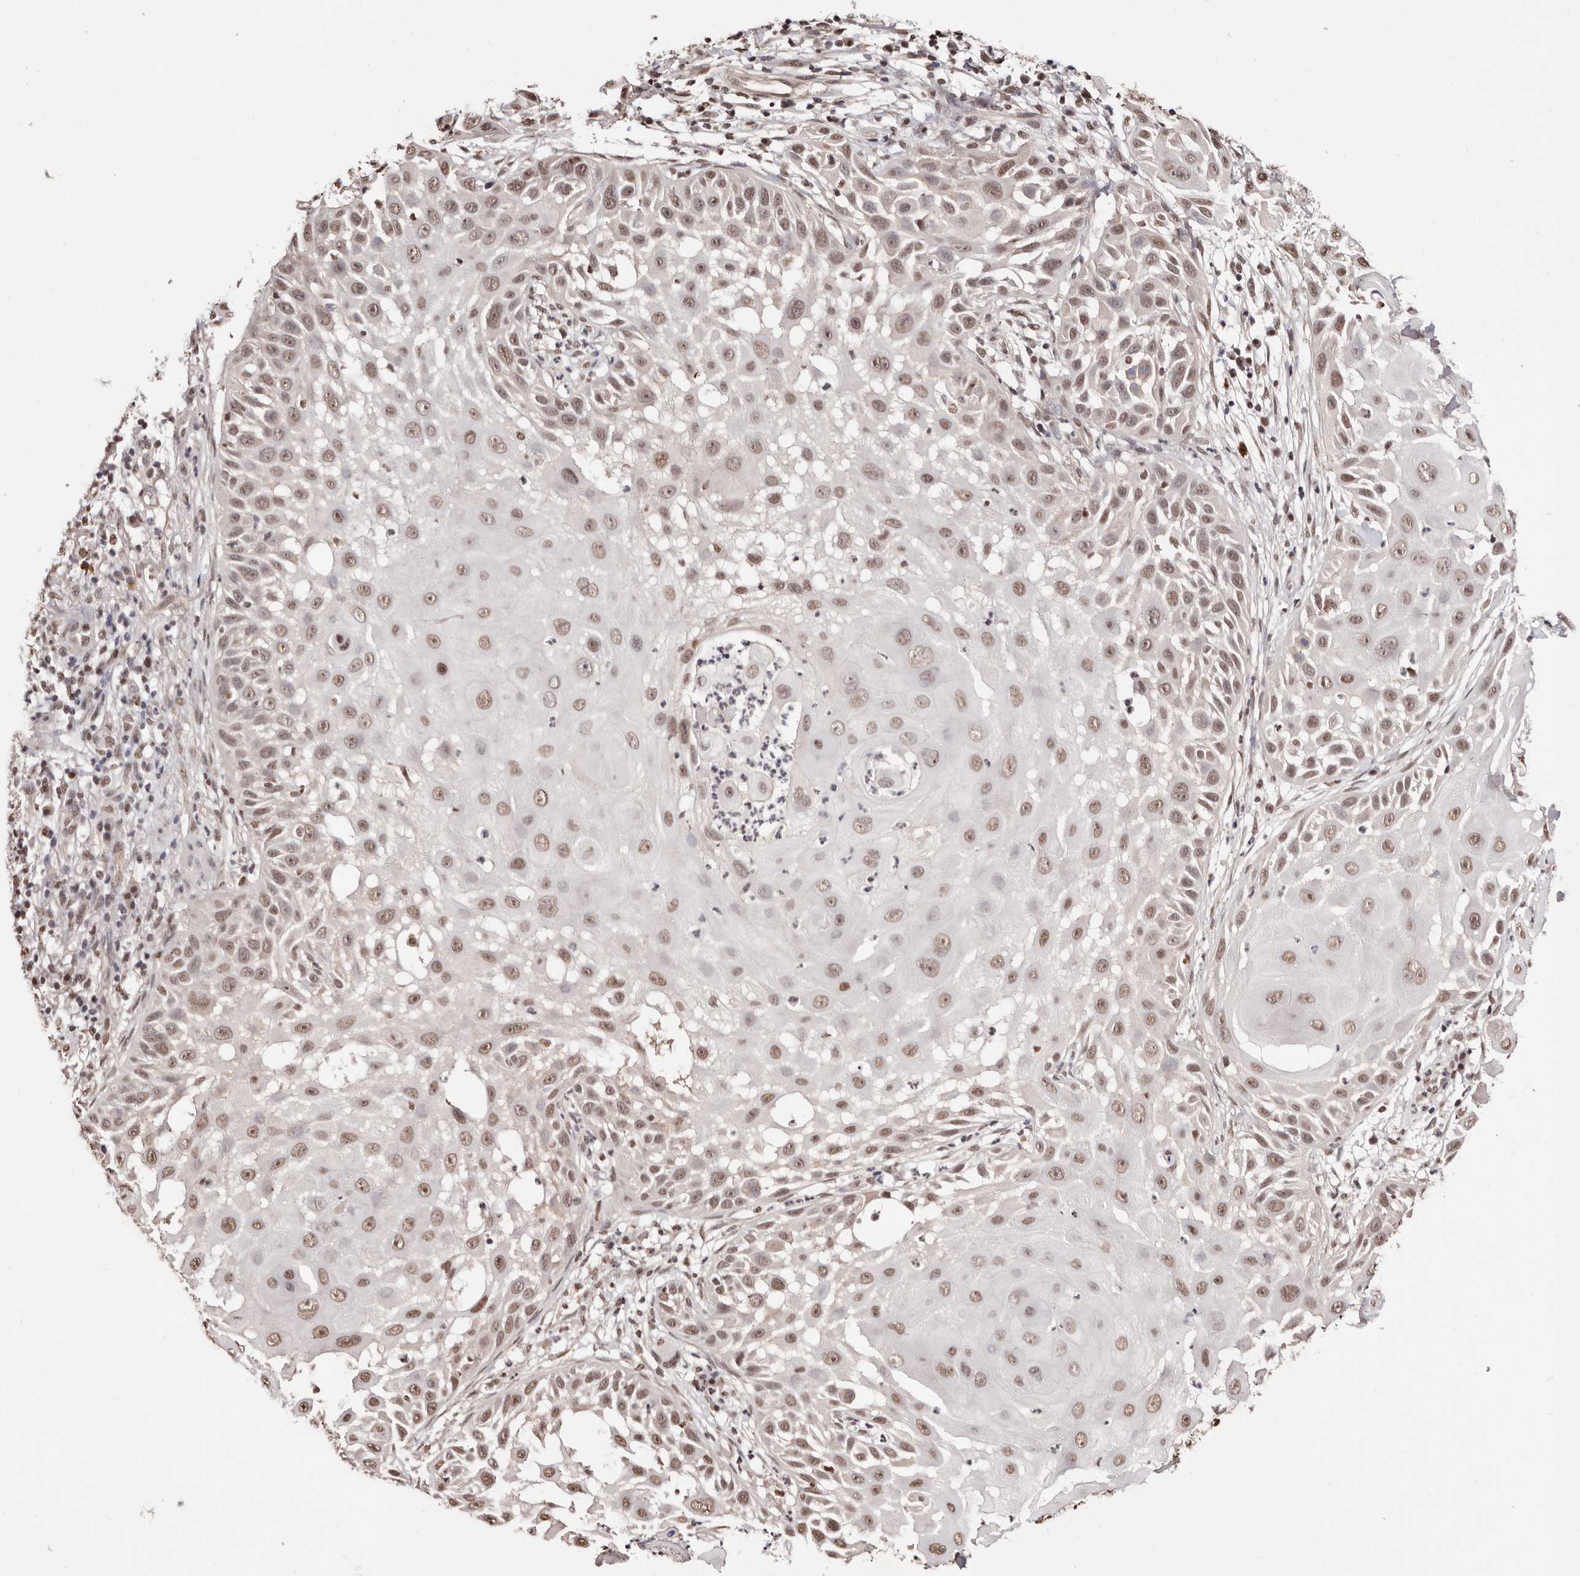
{"staining": {"intensity": "moderate", "quantity": ">75%", "location": "nuclear"}, "tissue": "skin cancer", "cell_type": "Tumor cells", "image_type": "cancer", "snomed": [{"axis": "morphology", "description": "Squamous cell carcinoma, NOS"}, {"axis": "topography", "description": "Skin"}], "caption": "Tumor cells demonstrate medium levels of moderate nuclear staining in about >75% of cells in skin squamous cell carcinoma. The staining is performed using DAB (3,3'-diaminobenzidine) brown chromogen to label protein expression. The nuclei are counter-stained blue using hematoxylin.", "gene": "BICRAL", "patient": {"sex": "female", "age": 44}}